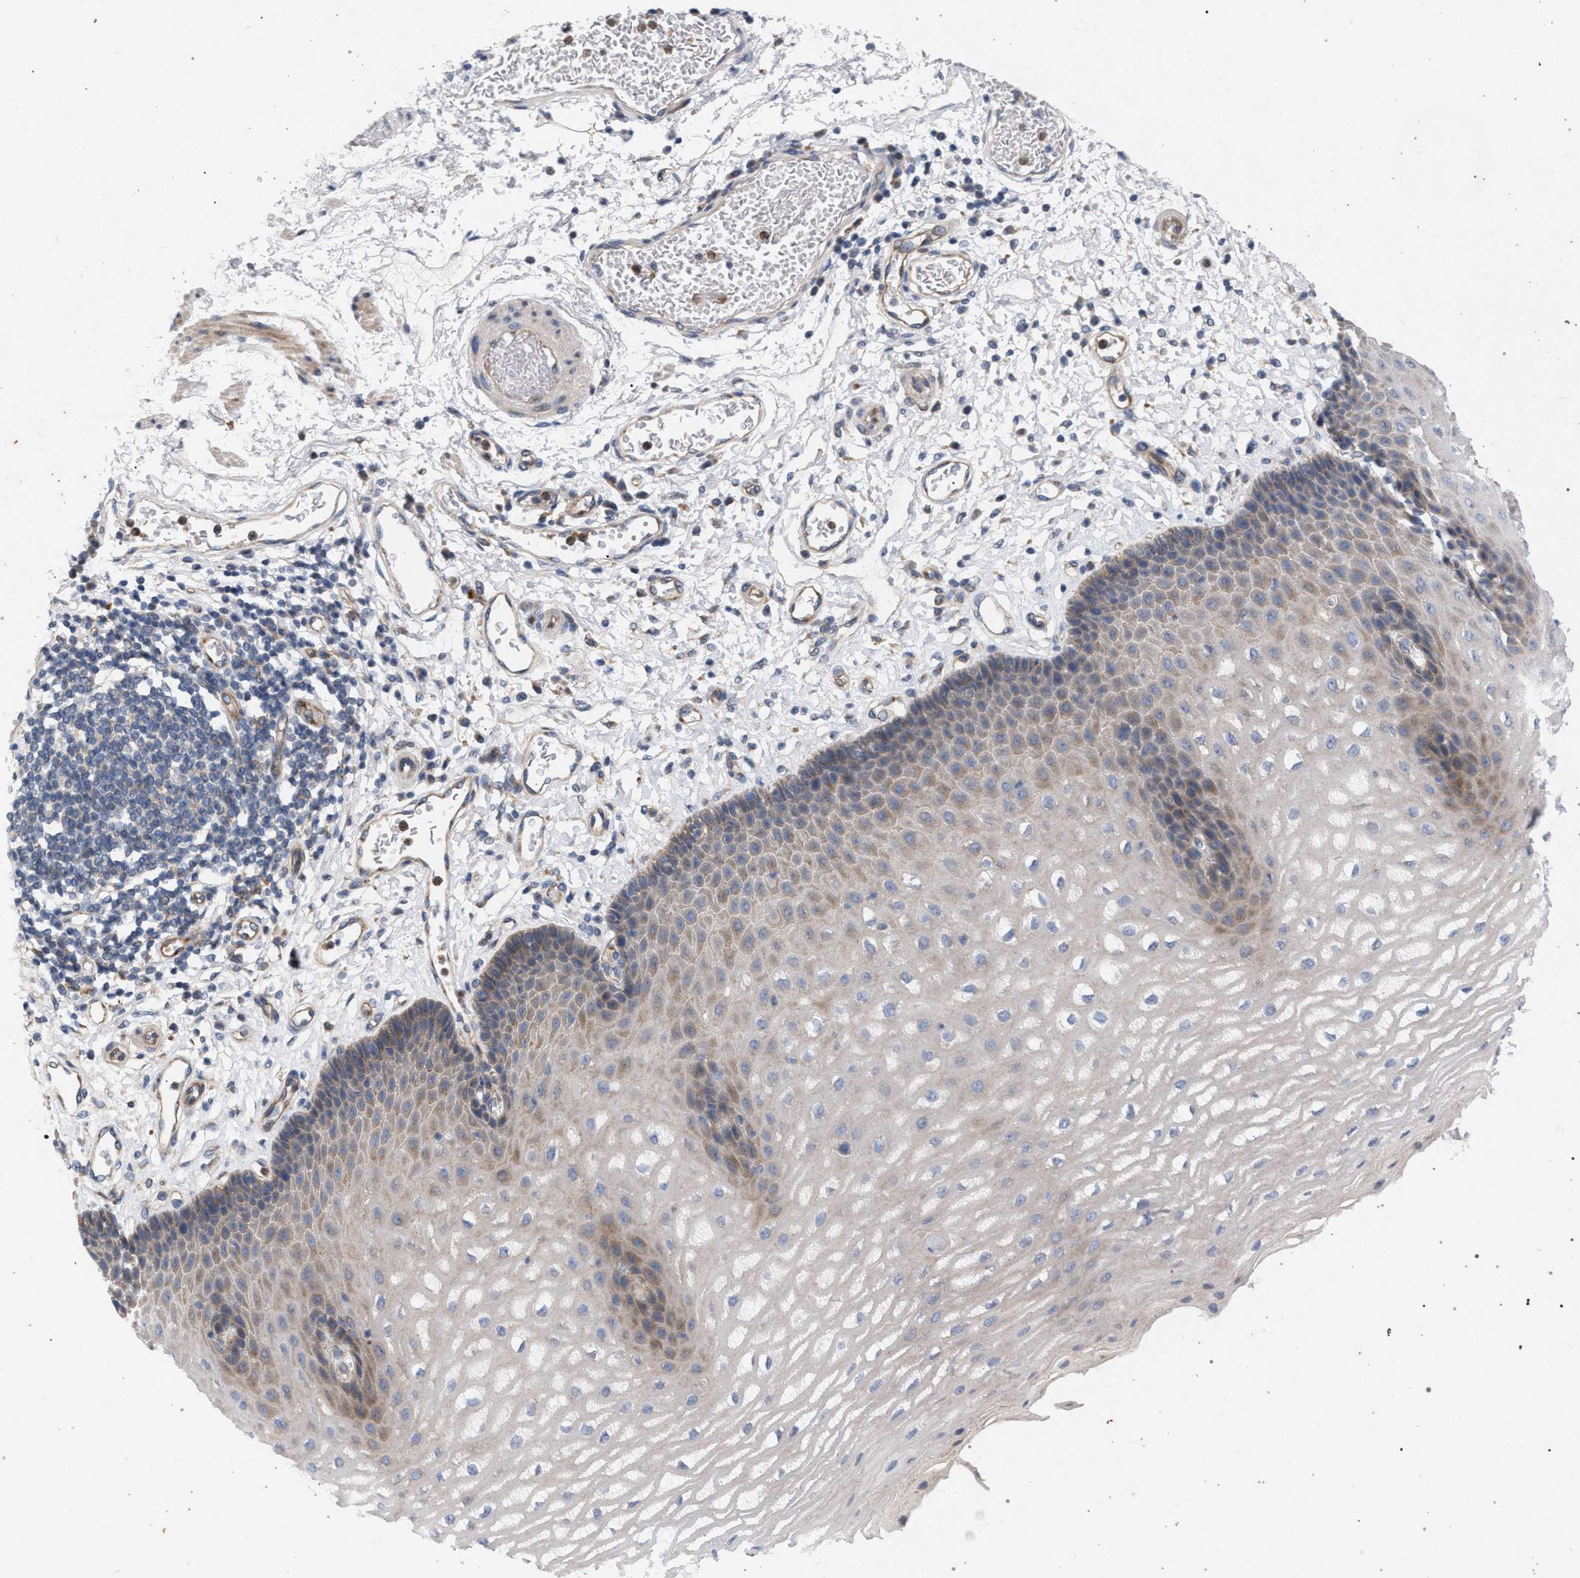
{"staining": {"intensity": "weak", "quantity": "25%-75%", "location": "cytoplasmic/membranous"}, "tissue": "esophagus", "cell_type": "Squamous epithelial cells", "image_type": "normal", "snomed": [{"axis": "morphology", "description": "Normal tissue, NOS"}, {"axis": "topography", "description": "Esophagus"}], "caption": "Brown immunohistochemical staining in unremarkable esophagus reveals weak cytoplasmic/membranous positivity in approximately 25%-75% of squamous epithelial cells. The staining is performed using DAB brown chromogen to label protein expression. The nuclei are counter-stained blue using hematoxylin.", "gene": "MAMDC2", "patient": {"sex": "male", "age": 54}}